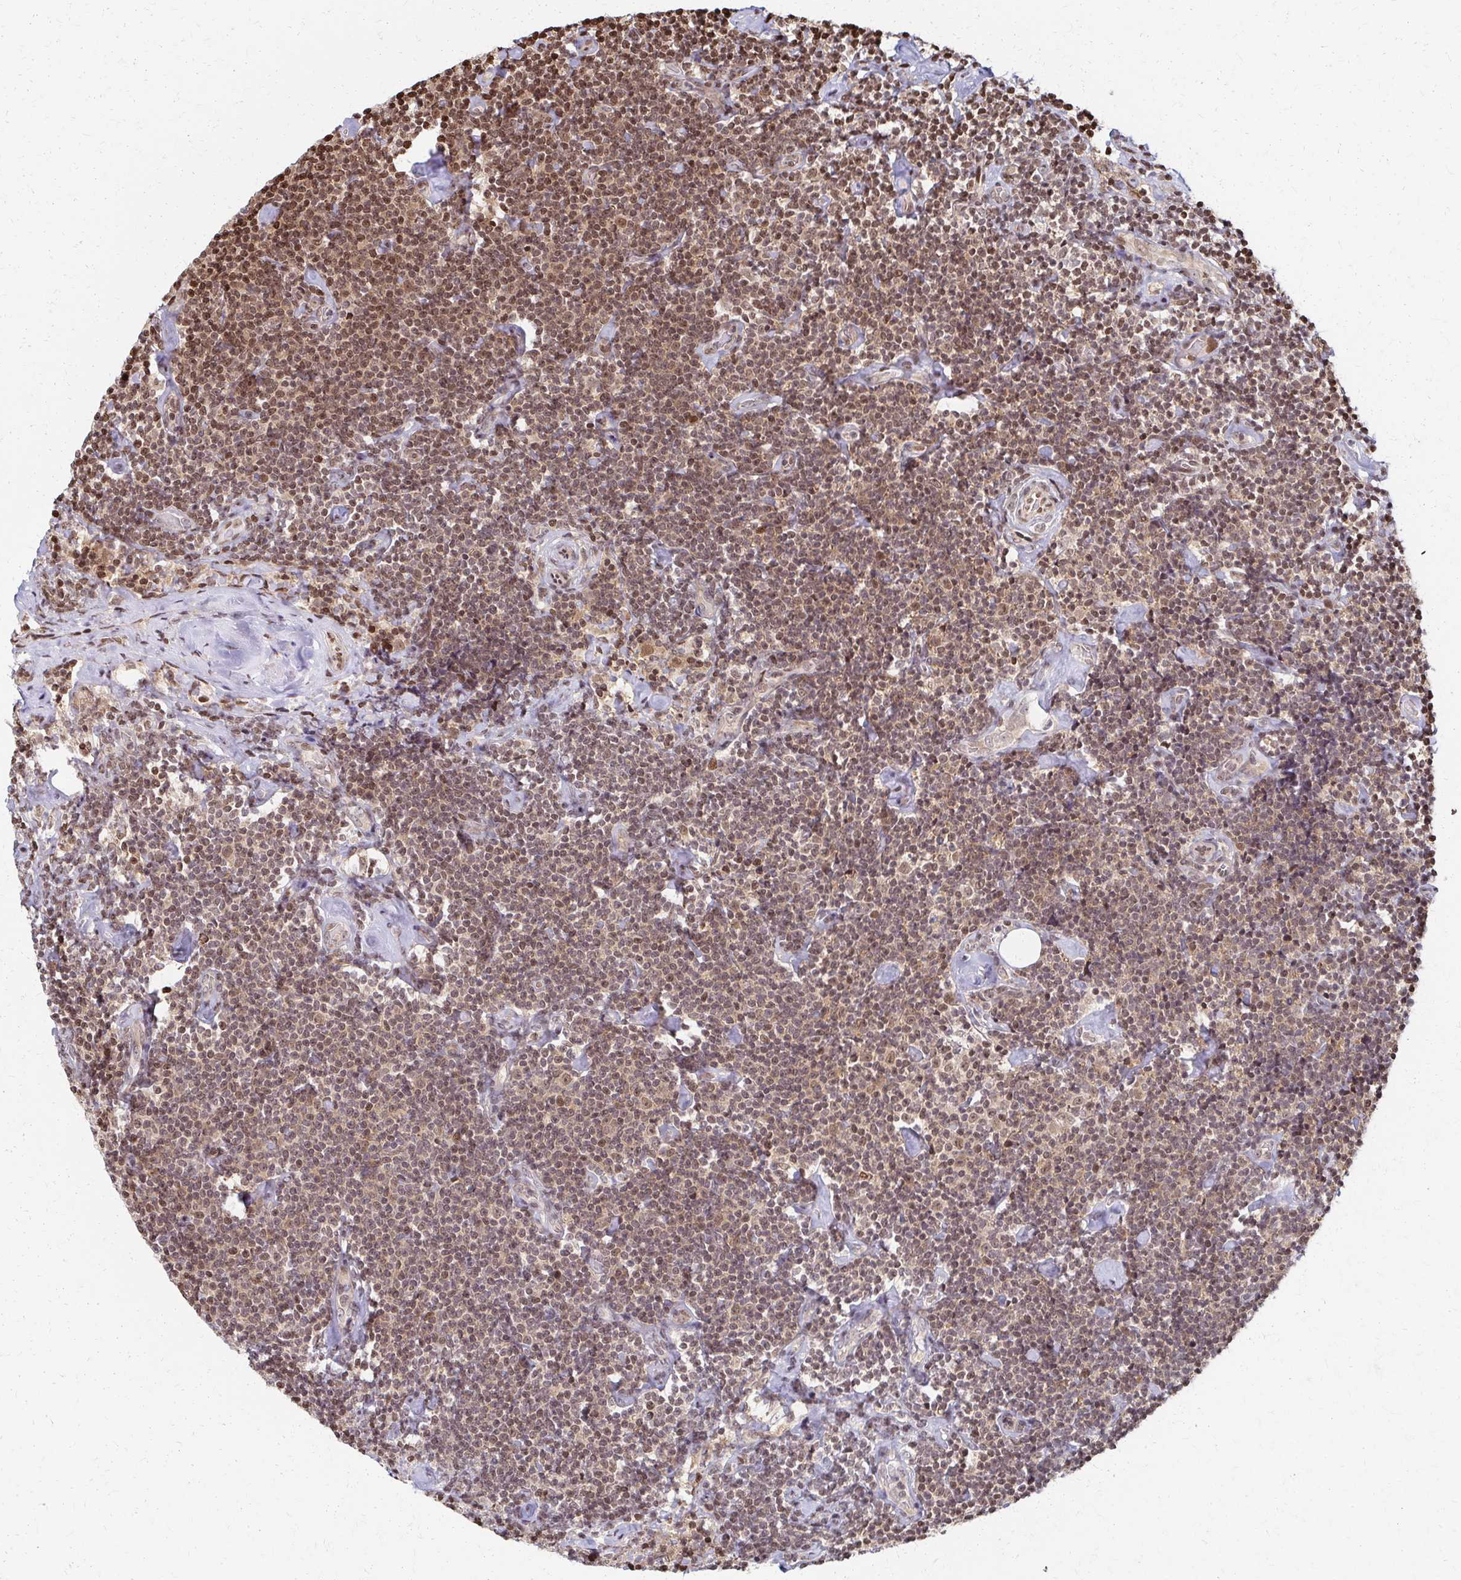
{"staining": {"intensity": "weak", "quantity": "25%-75%", "location": "nuclear"}, "tissue": "lymphoma", "cell_type": "Tumor cells", "image_type": "cancer", "snomed": [{"axis": "morphology", "description": "Malignant lymphoma, non-Hodgkin's type, Low grade"}, {"axis": "topography", "description": "Lymph node"}], "caption": "A high-resolution histopathology image shows IHC staining of low-grade malignant lymphoma, non-Hodgkin's type, which demonstrates weak nuclear positivity in approximately 25%-75% of tumor cells.", "gene": "PSMD7", "patient": {"sex": "male", "age": 81}}